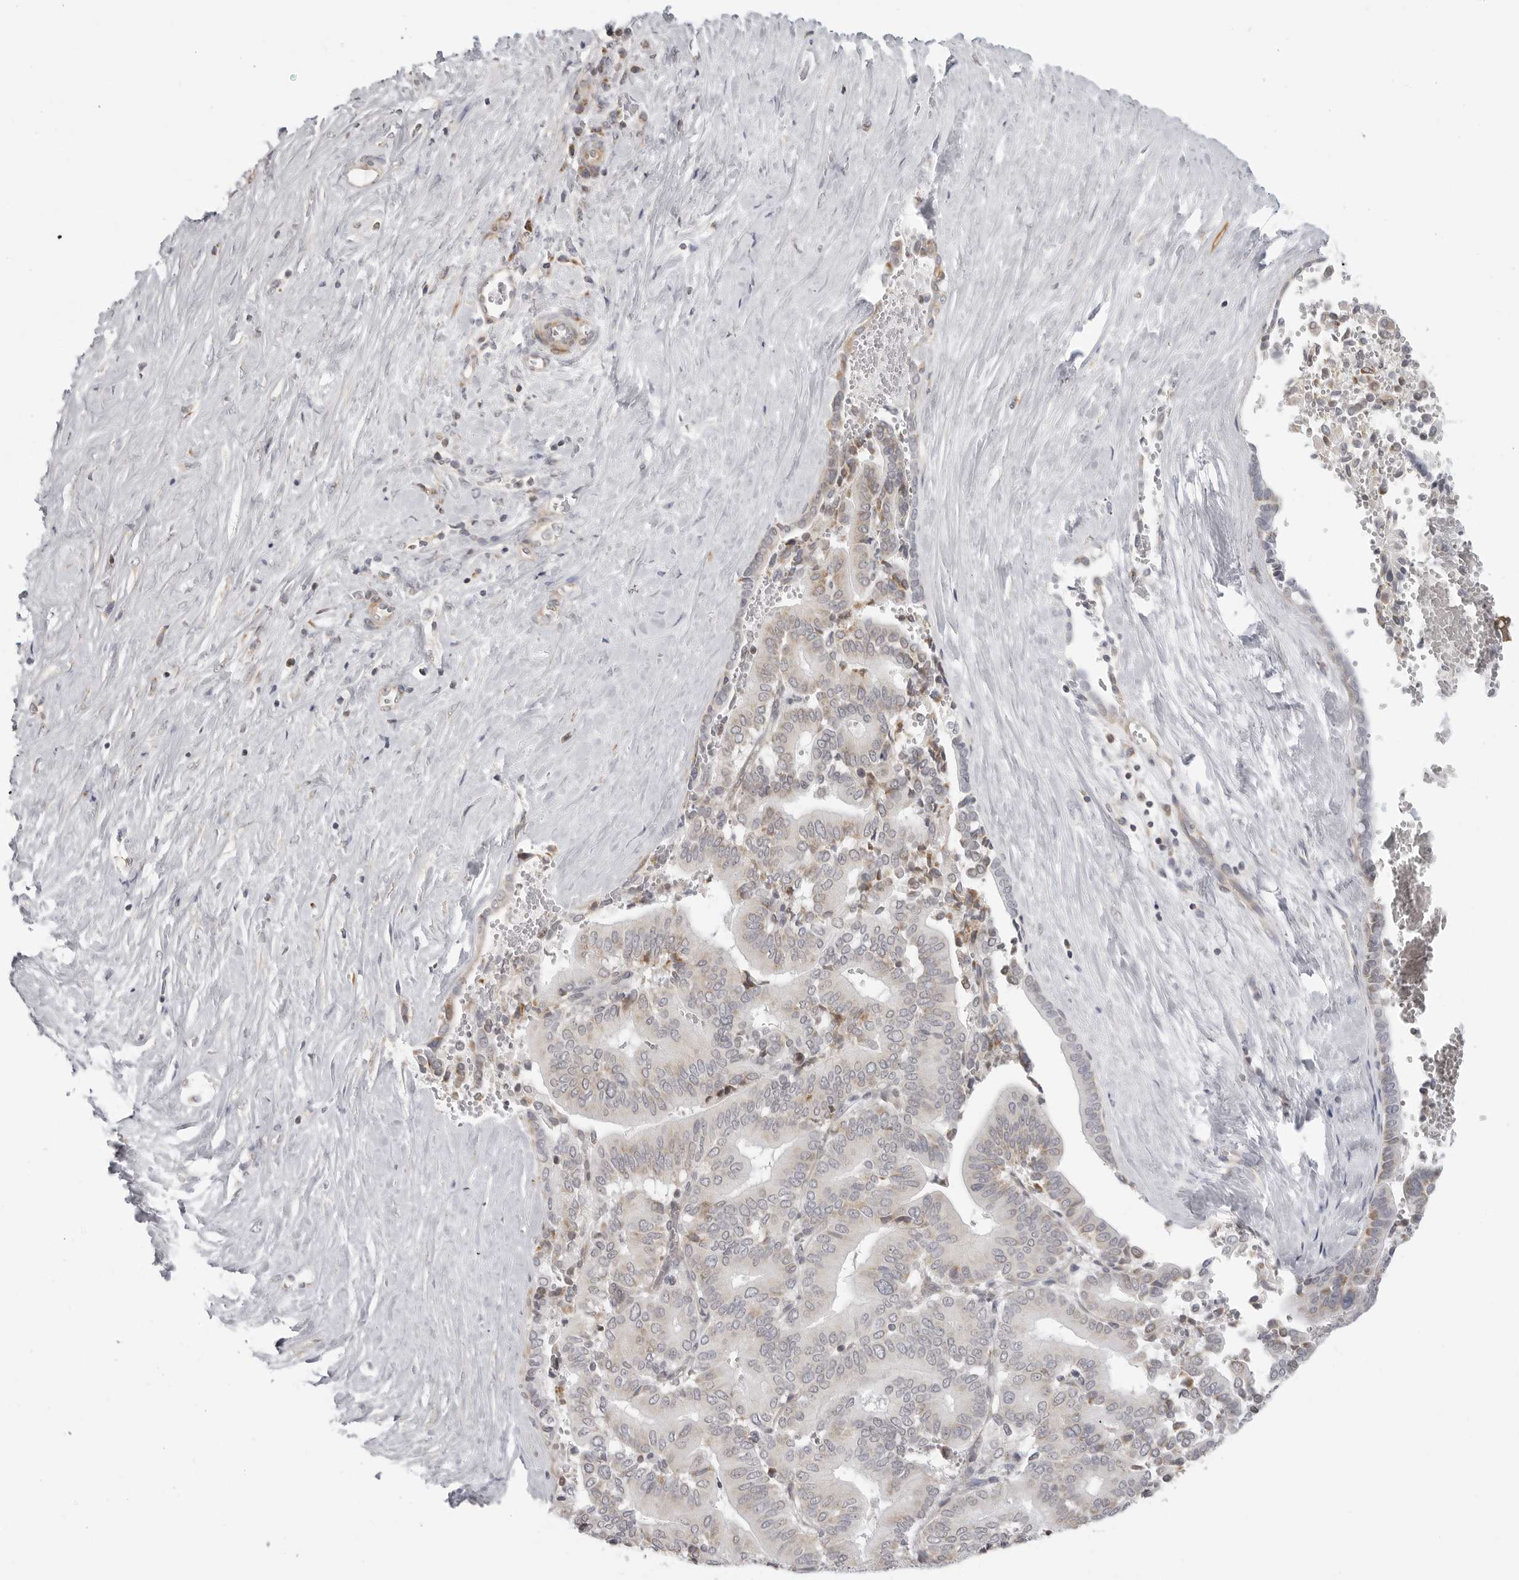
{"staining": {"intensity": "negative", "quantity": "none", "location": "none"}, "tissue": "liver cancer", "cell_type": "Tumor cells", "image_type": "cancer", "snomed": [{"axis": "morphology", "description": "Cholangiocarcinoma"}, {"axis": "topography", "description": "Liver"}], "caption": "This is a photomicrograph of IHC staining of cholangiocarcinoma (liver), which shows no staining in tumor cells.", "gene": "MAP7D1", "patient": {"sex": "female", "age": 75}}